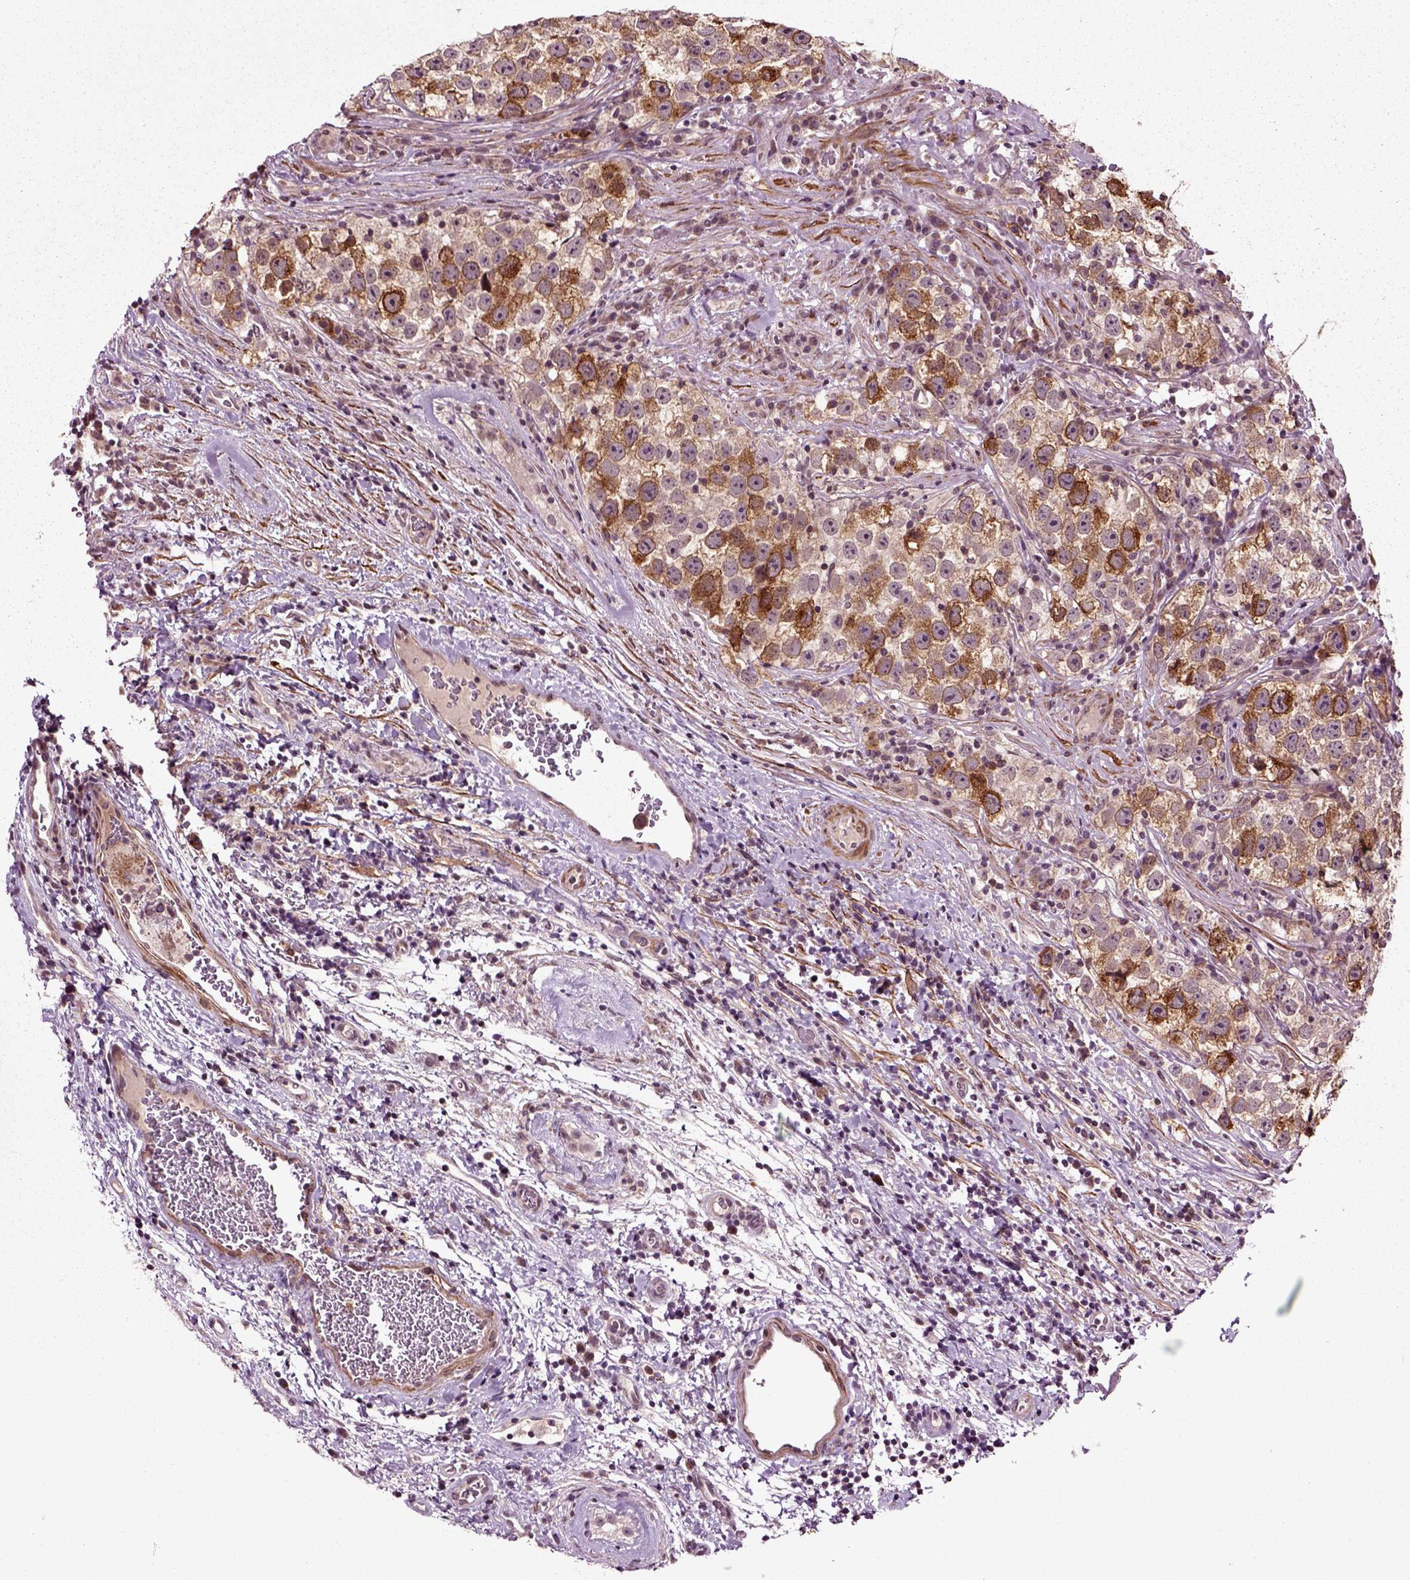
{"staining": {"intensity": "strong", "quantity": "25%-75%", "location": "cytoplasmic/membranous"}, "tissue": "testis cancer", "cell_type": "Tumor cells", "image_type": "cancer", "snomed": [{"axis": "morphology", "description": "Normal tissue, NOS"}, {"axis": "morphology", "description": "Seminoma, NOS"}, {"axis": "topography", "description": "Testis"}], "caption": "Immunohistochemical staining of seminoma (testis) exhibits high levels of strong cytoplasmic/membranous staining in approximately 25%-75% of tumor cells.", "gene": "KNSTRN", "patient": {"sex": "male", "age": 31}}